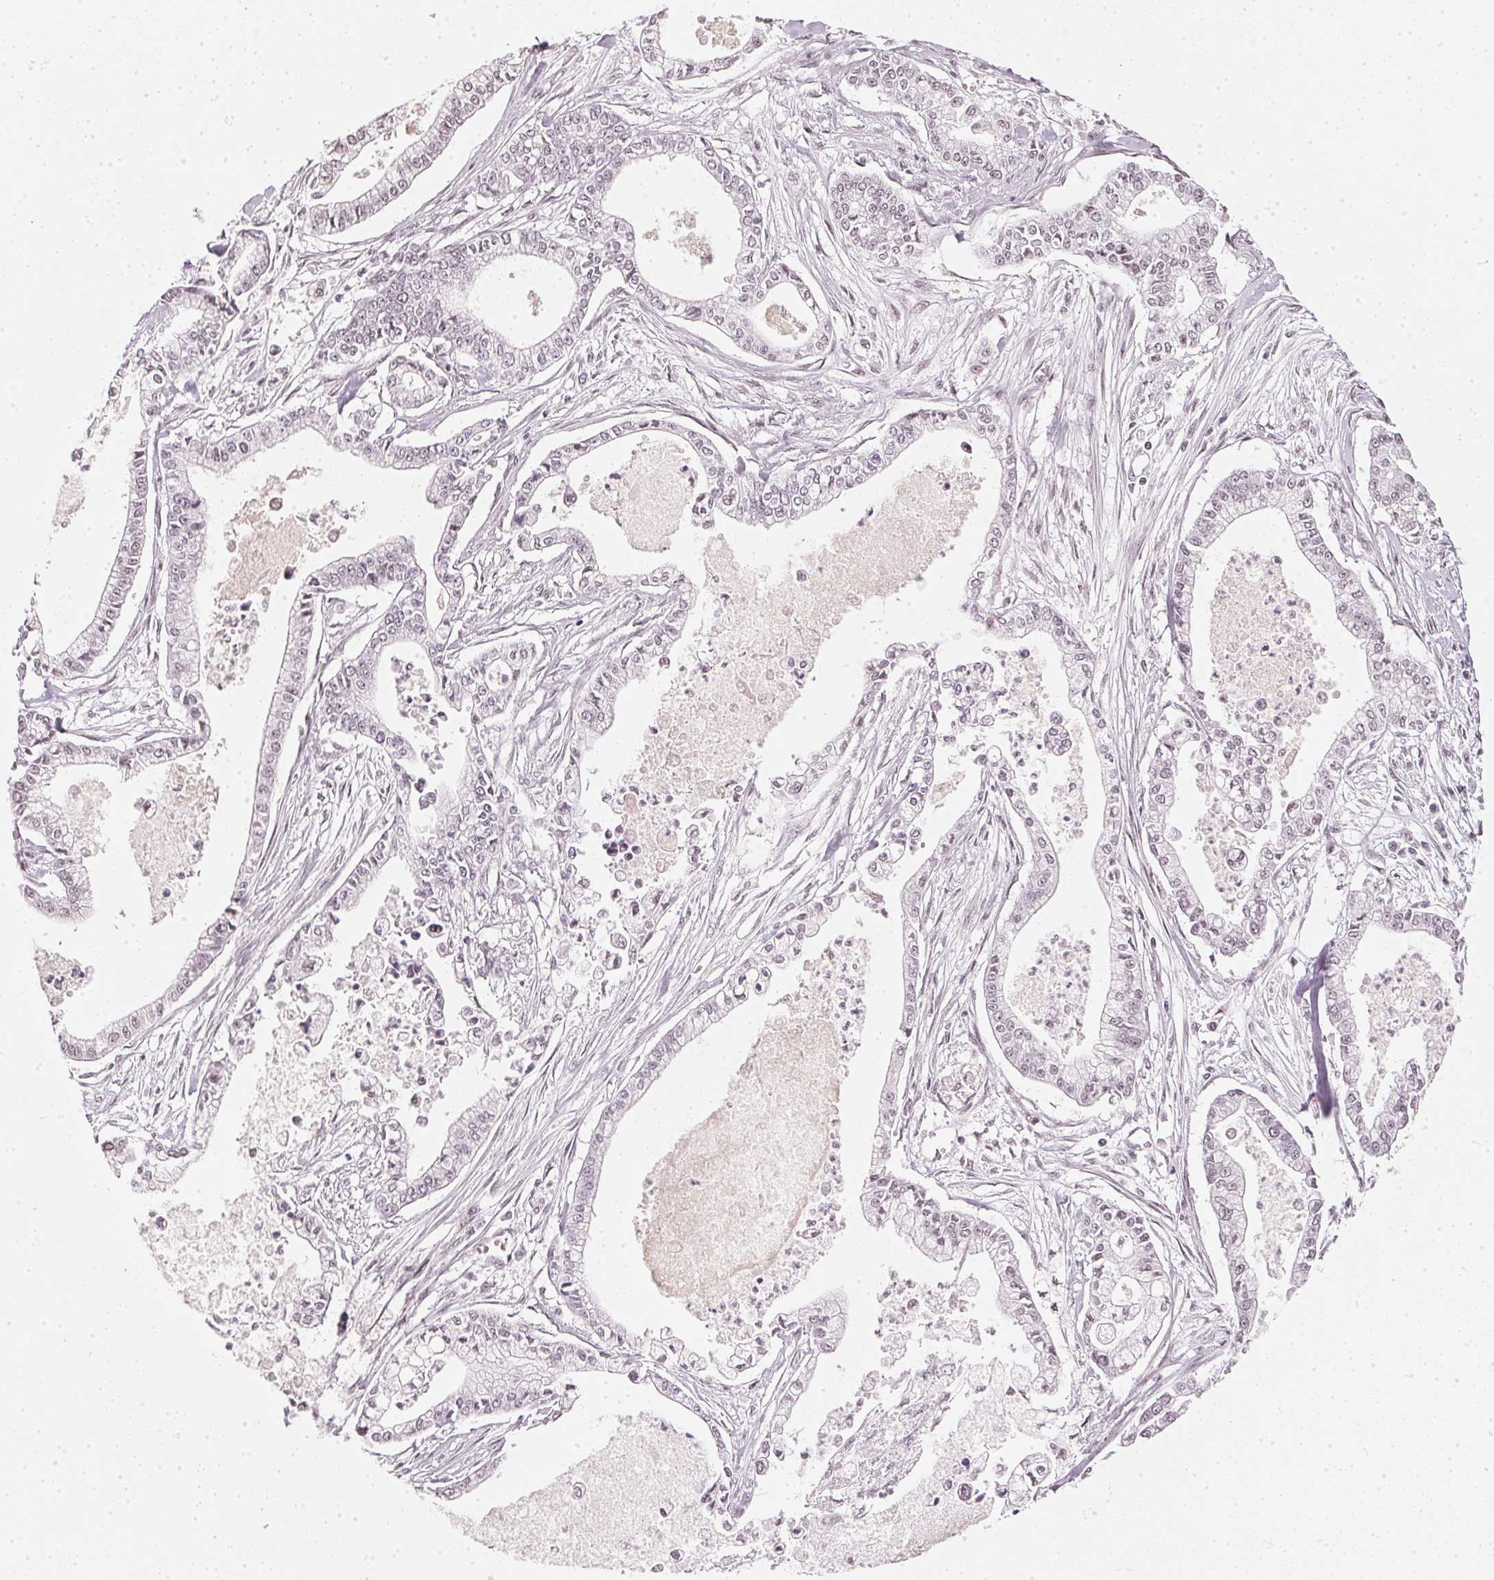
{"staining": {"intensity": "weak", "quantity": "<25%", "location": "nuclear"}, "tissue": "pancreatic cancer", "cell_type": "Tumor cells", "image_type": "cancer", "snomed": [{"axis": "morphology", "description": "Adenocarcinoma, NOS"}, {"axis": "topography", "description": "Pancreas"}], "caption": "Pancreatic cancer stained for a protein using immunohistochemistry displays no expression tumor cells.", "gene": "DNAJC6", "patient": {"sex": "female", "age": 65}}